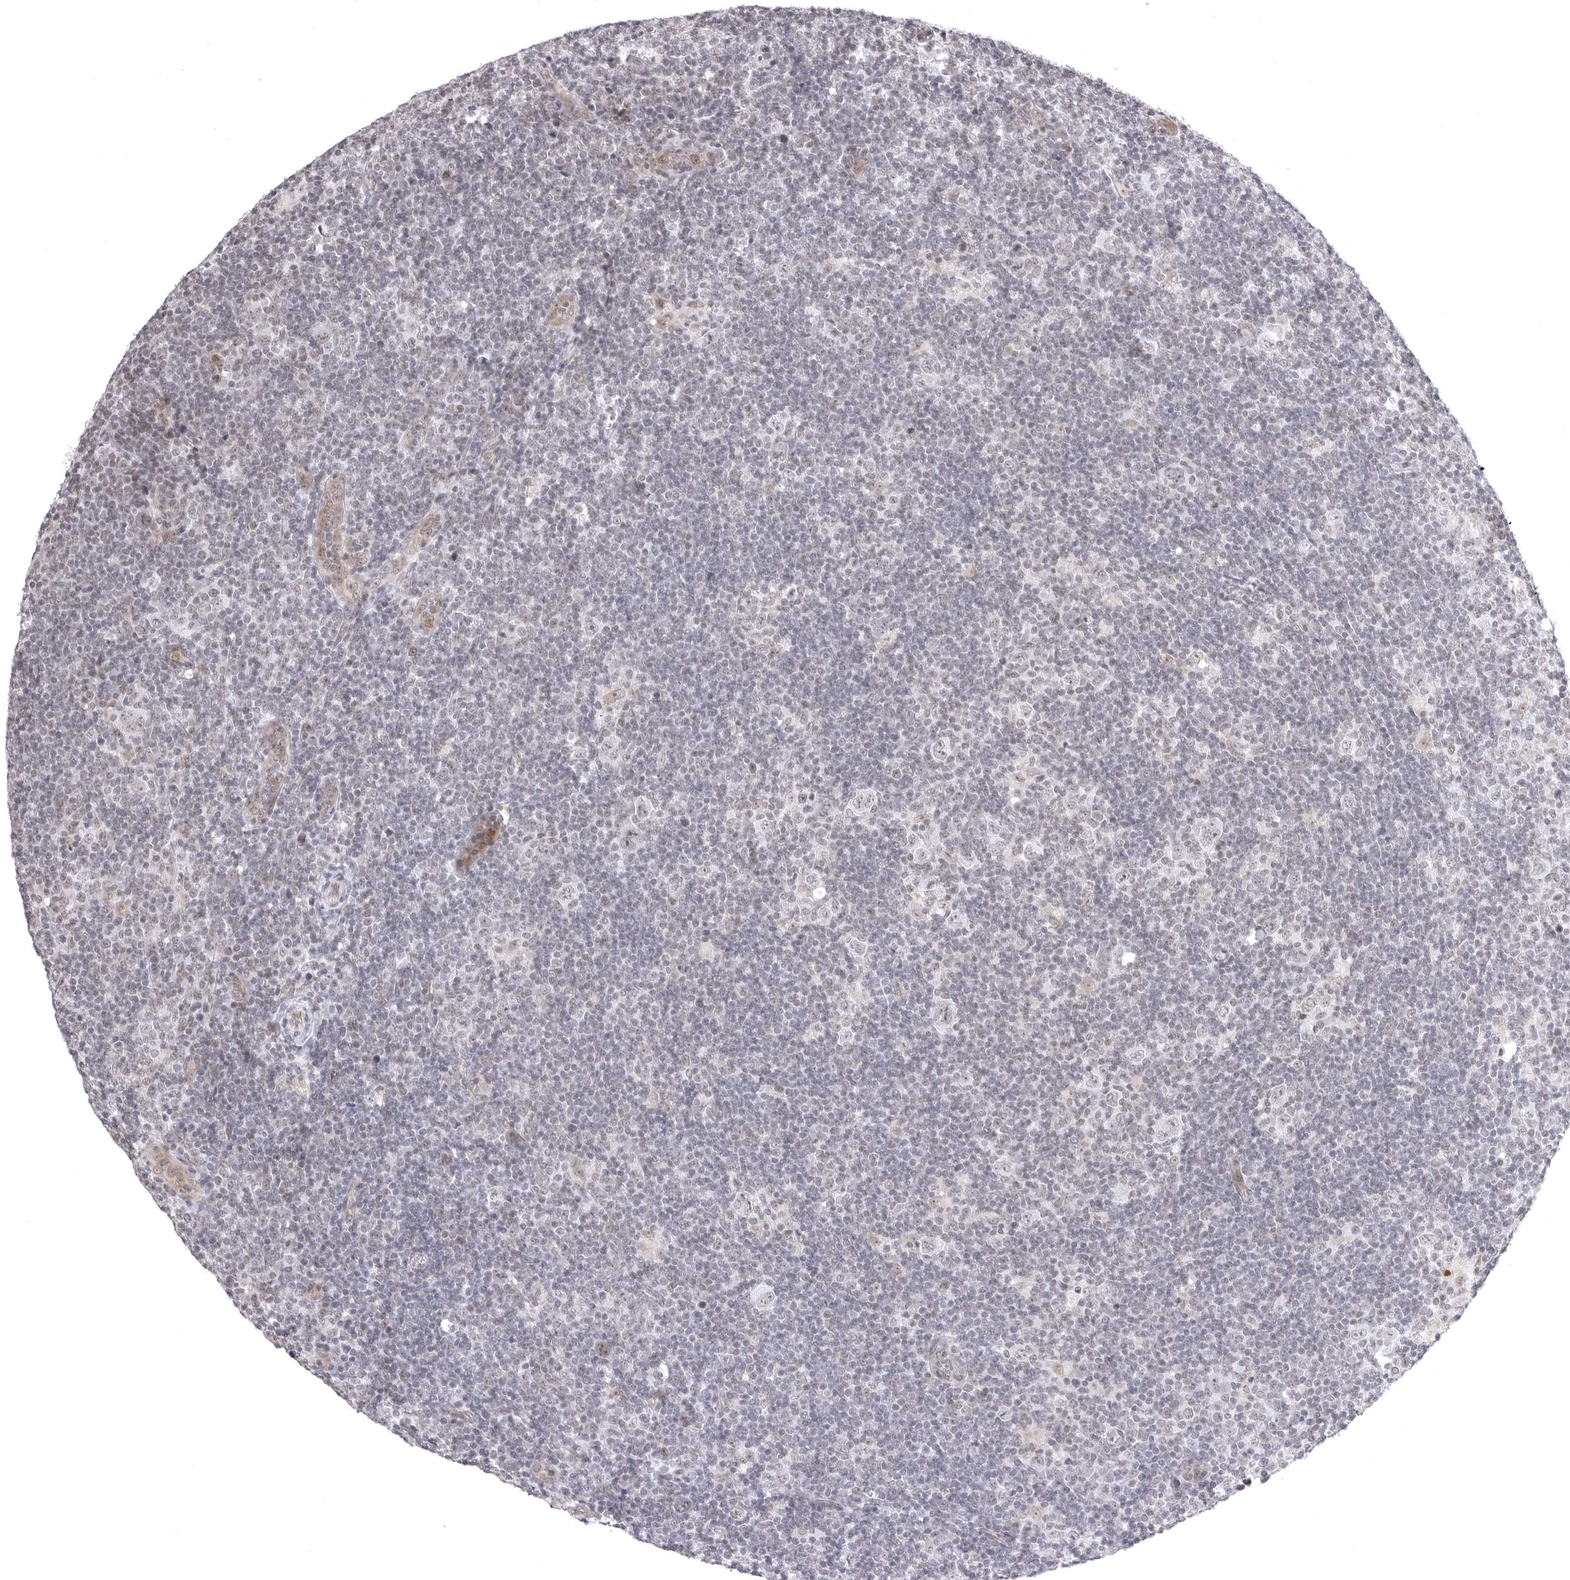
{"staining": {"intensity": "moderate", "quantity": "<25%", "location": "cytoplasmic/membranous,nuclear"}, "tissue": "lymphoma", "cell_type": "Tumor cells", "image_type": "cancer", "snomed": [{"axis": "morphology", "description": "Hodgkin's disease, NOS"}, {"axis": "topography", "description": "Lymph node"}], "caption": "About <25% of tumor cells in human Hodgkin's disease reveal moderate cytoplasmic/membranous and nuclear protein positivity as visualized by brown immunohistochemical staining.", "gene": "PHF3", "patient": {"sex": "female", "age": 57}}